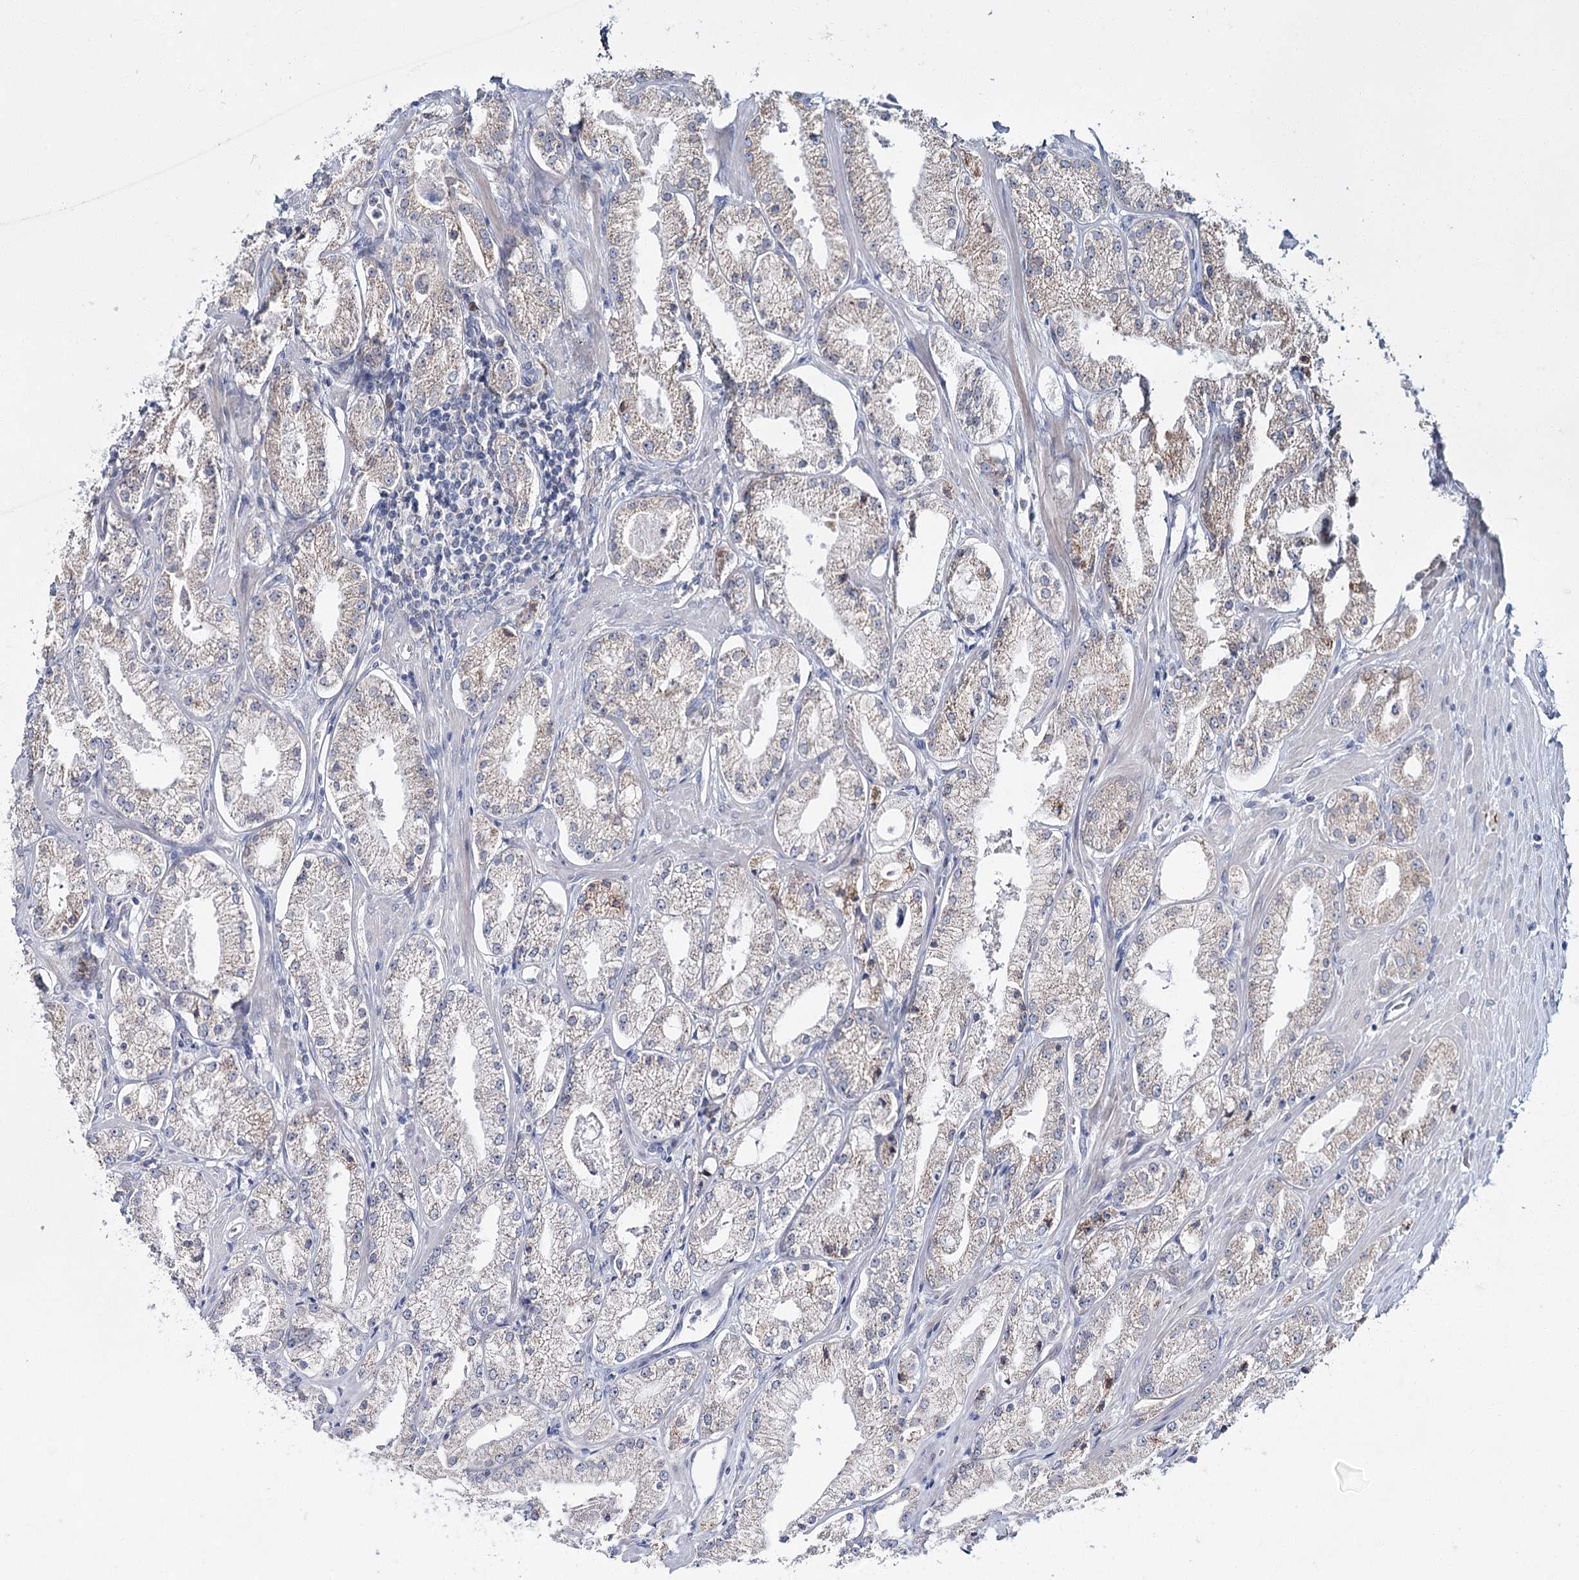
{"staining": {"intensity": "weak", "quantity": "25%-75%", "location": "cytoplasmic/membranous"}, "tissue": "prostate cancer", "cell_type": "Tumor cells", "image_type": "cancer", "snomed": [{"axis": "morphology", "description": "Adenocarcinoma, Low grade"}, {"axis": "topography", "description": "Prostate"}], "caption": "This is a histology image of IHC staining of adenocarcinoma (low-grade) (prostate), which shows weak positivity in the cytoplasmic/membranous of tumor cells.", "gene": "CPLANE1", "patient": {"sex": "male", "age": 69}}